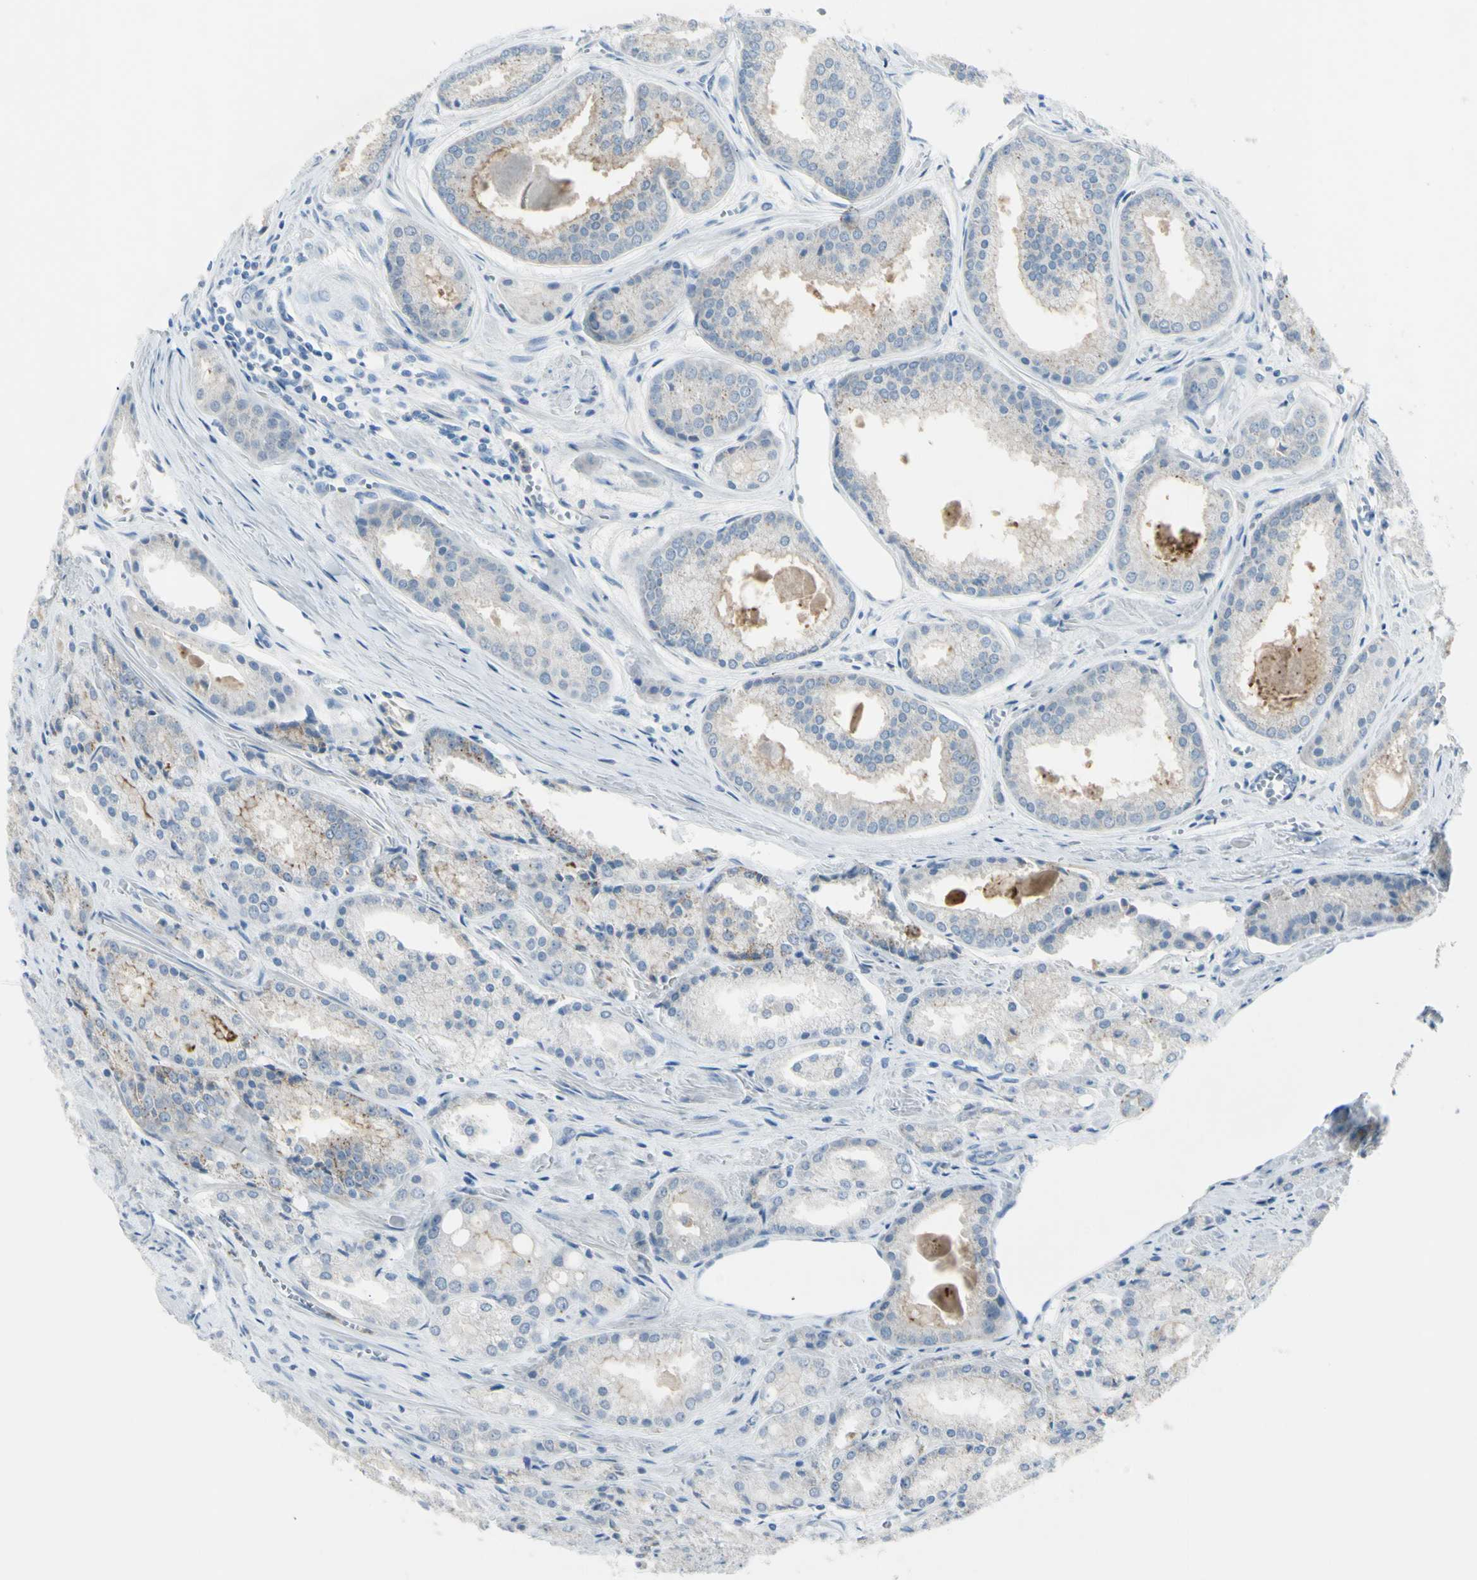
{"staining": {"intensity": "weak", "quantity": "<25%", "location": "cytoplasmic/membranous"}, "tissue": "prostate cancer", "cell_type": "Tumor cells", "image_type": "cancer", "snomed": [{"axis": "morphology", "description": "Adenocarcinoma, Low grade"}, {"axis": "topography", "description": "Prostate"}], "caption": "Protein analysis of prostate cancer demonstrates no significant staining in tumor cells.", "gene": "ZNF557", "patient": {"sex": "male", "age": 64}}